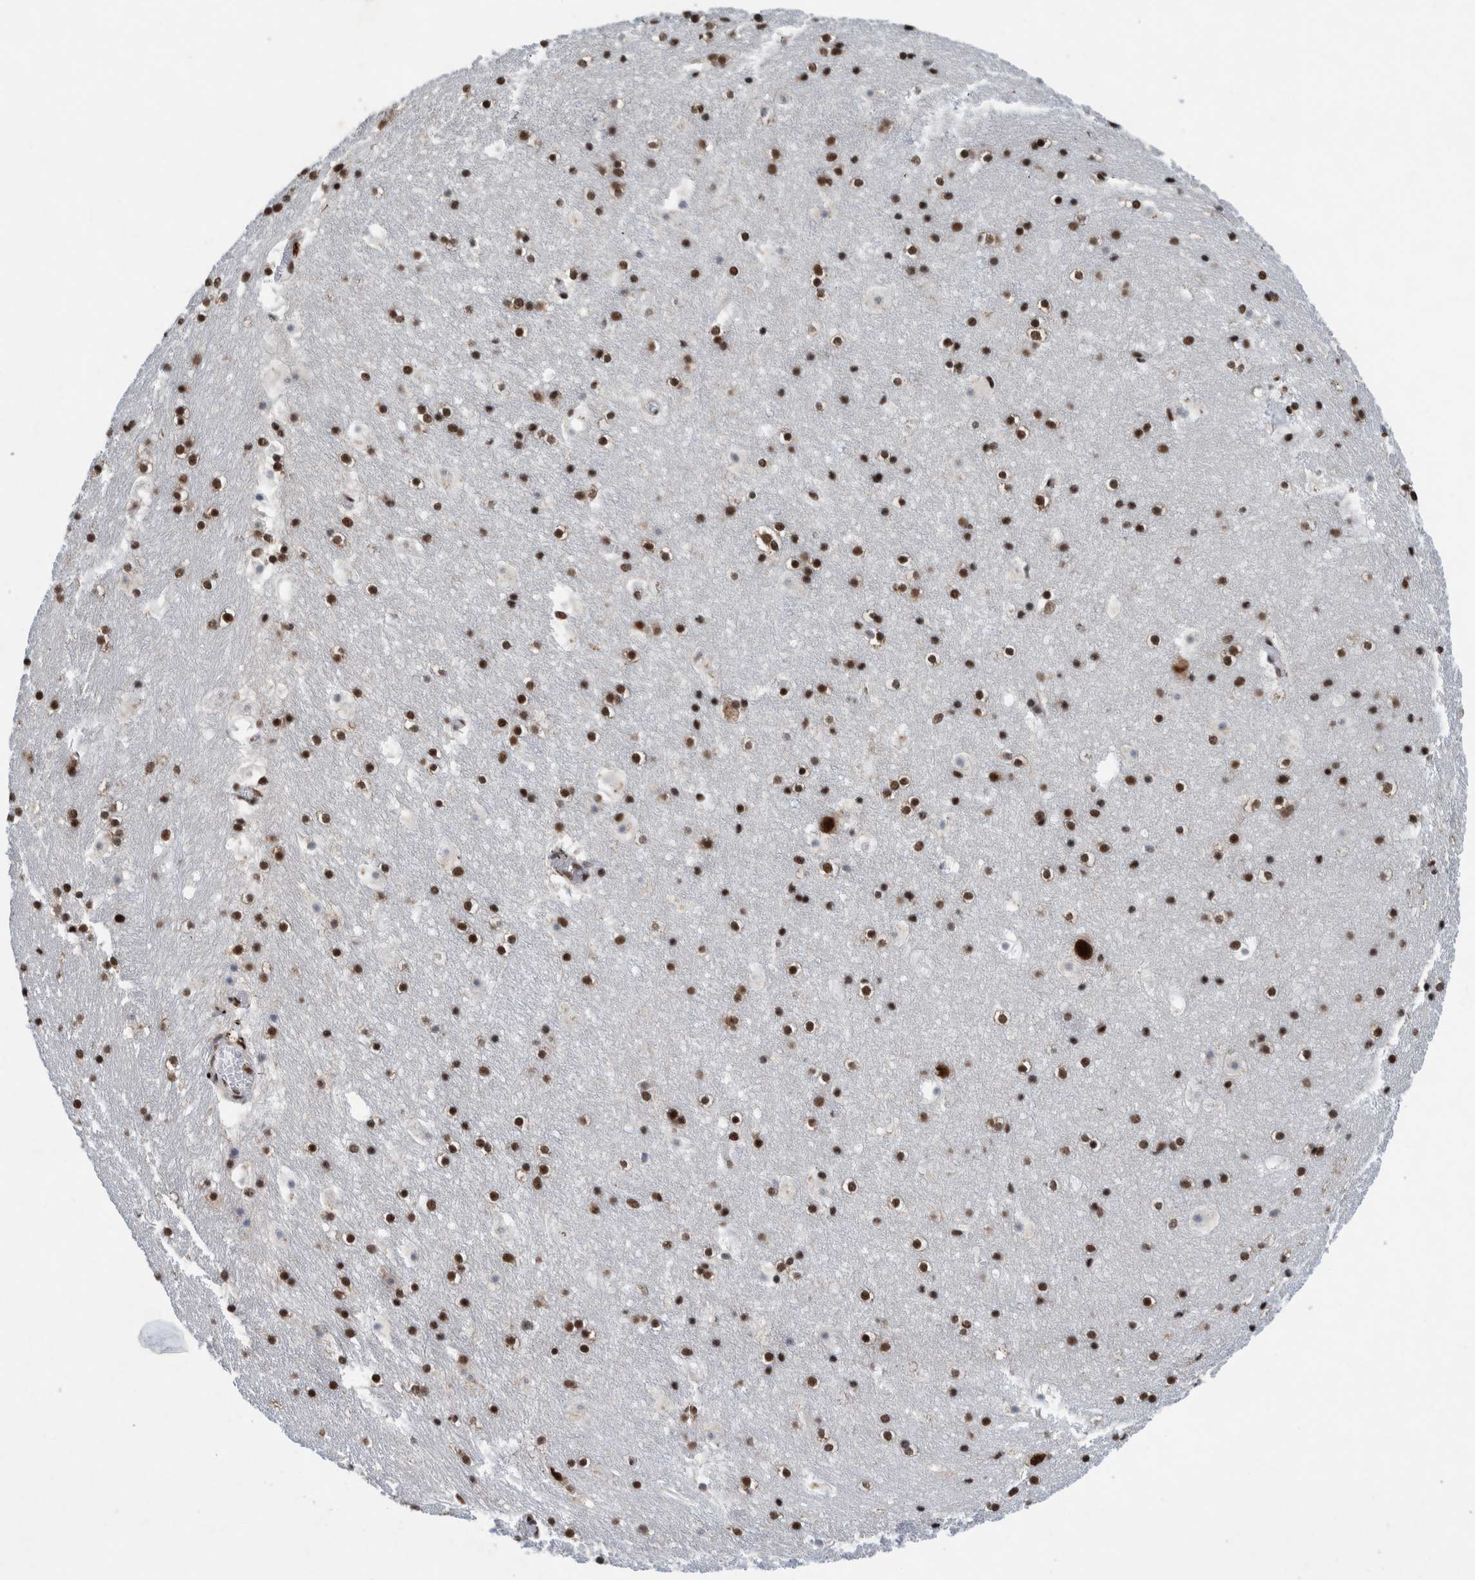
{"staining": {"intensity": "strong", "quantity": ">75%", "location": "nuclear"}, "tissue": "hippocampus", "cell_type": "Glial cells", "image_type": "normal", "snomed": [{"axis": "morphology", "description": "Normal tissue, NOS"}, {"axis": "topography", "description": "Hippocampus"}], "caption": "Protein staining reveals strong nuclear staining in about >75% of glial cells in normal hippocampus.", "gene": "TAF10", "patient": {"sex": "male", "age": 45}}